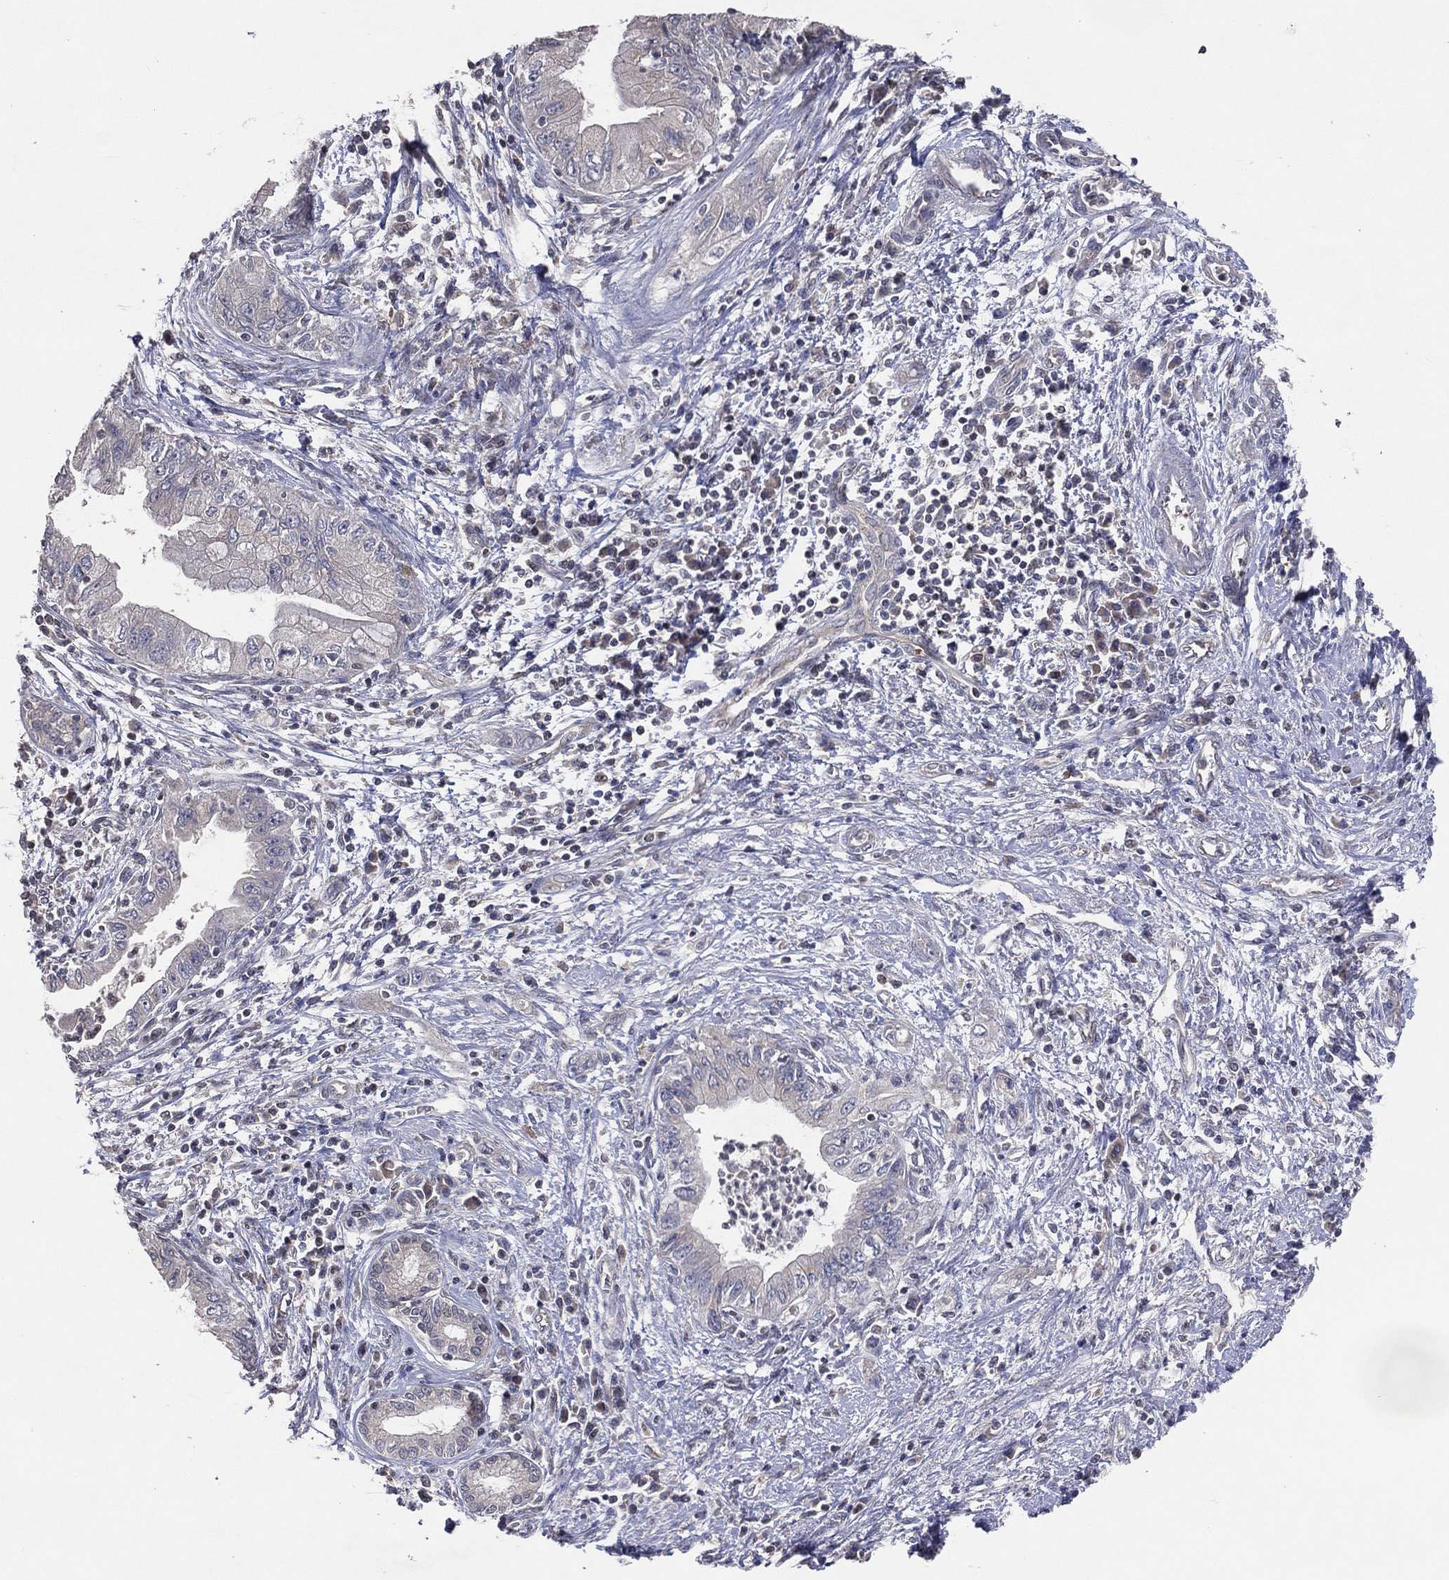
{"staining": {"intensity": "negative", "quantity": "none", "location": "none"}, "tissue": "pancreatic cancer", "cell_type": "Tumor cells", "image_type": "cancer", "snomed": [{"axis": "morphology", "description": "Adenocarcinoma, NOS"}, {"axis": "topography", "description": "Pancreas"}], "caption": "Immunohistochemistry (IHC) of human adenocarcinoma (pancreatic) displays no positivity in tumor cells. (IHC, brightfield microscopy, high magnification).", "gene": "DNAH7", "patient": {"sex": "female", "age": 73}}